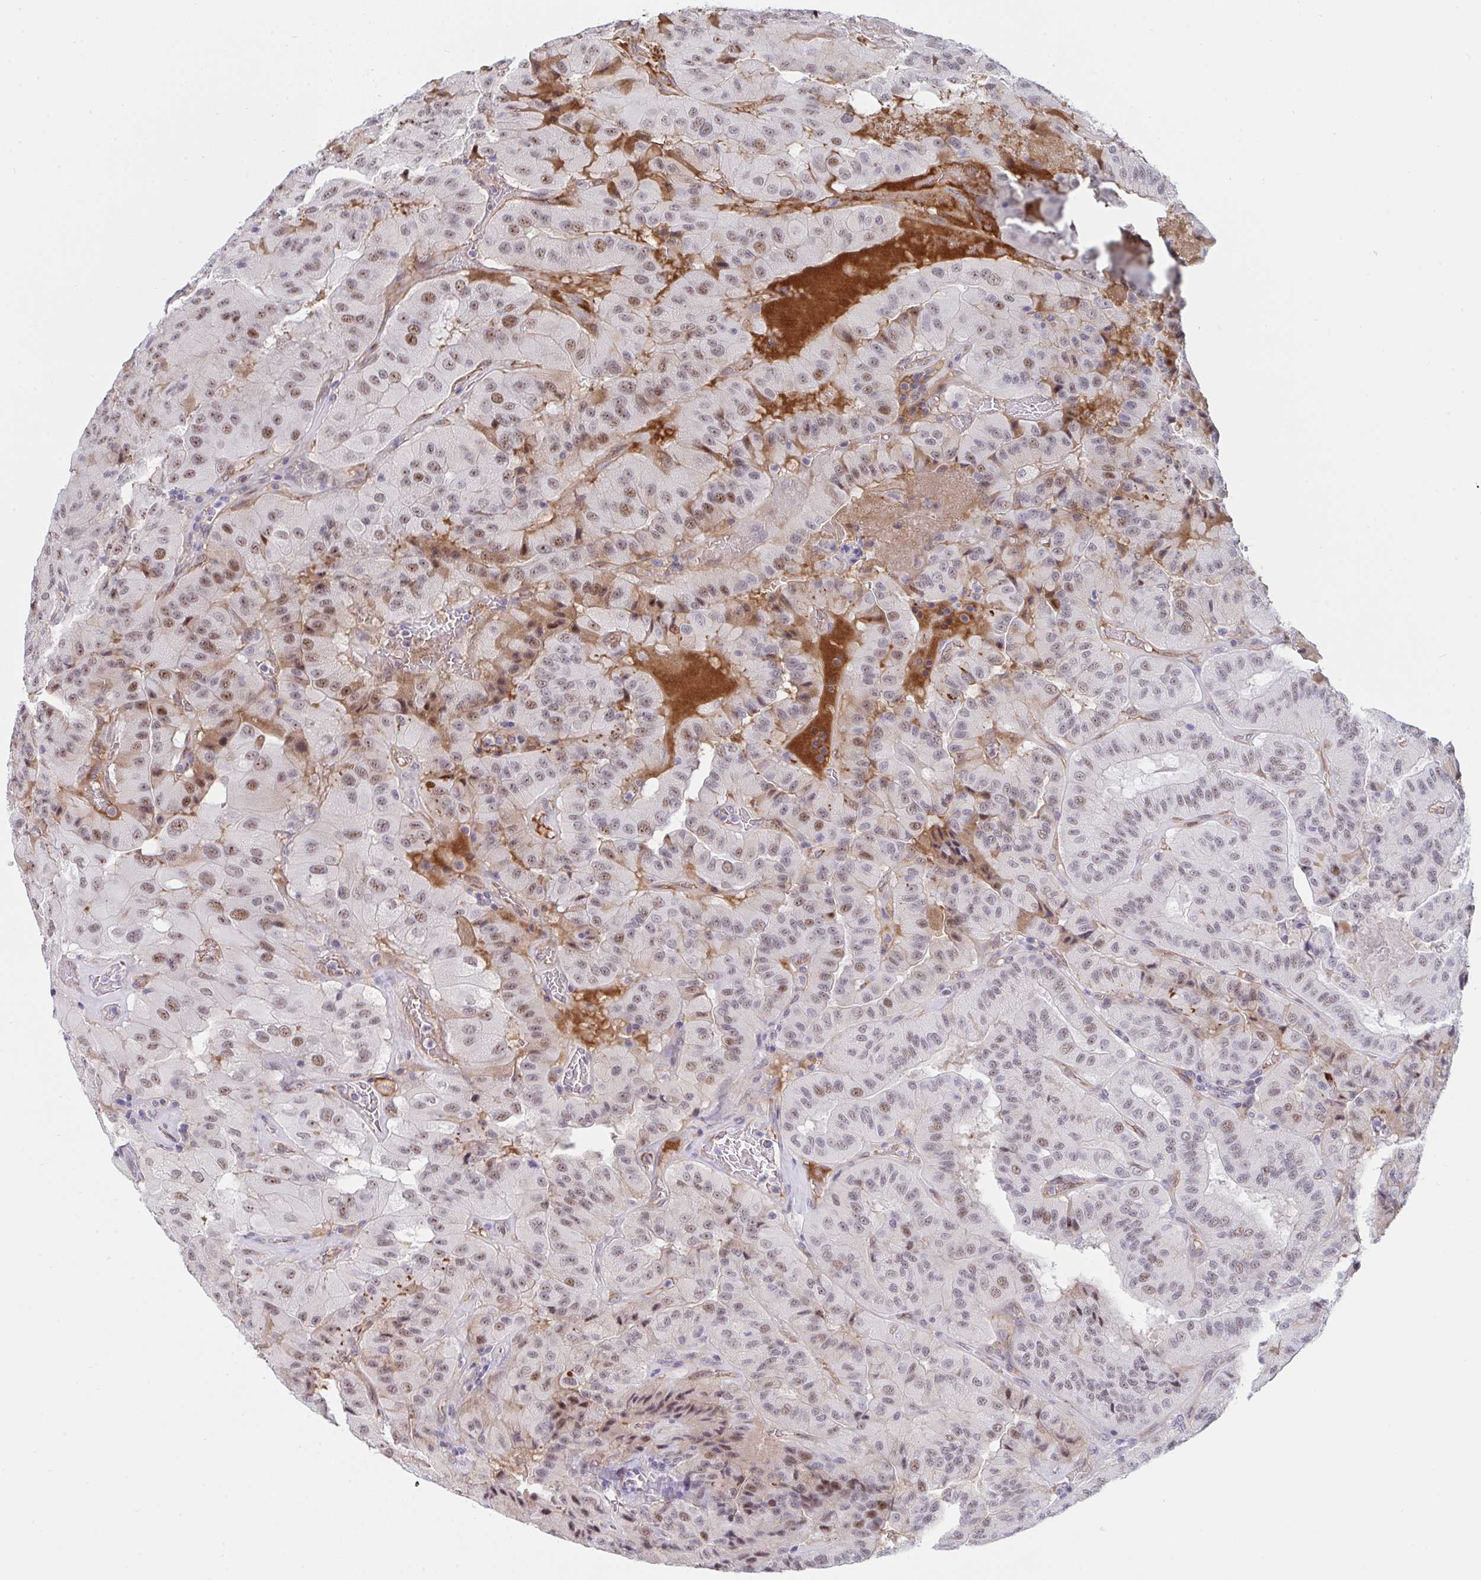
{"staining": {"intensity": "moderate", "quantity": "25%-75%", "location": "nuclear"}, "tissue": "thyroid cancer", "cell_type": "Tumor cells", "image_type": "cancer", "snomed": [{"axis": "morphology", "description": "Normal tissue, NOS"}, {"axis": "morphology", "description": "Papillary adenocarcinoma, NOS"}, {"axis": "topography", "description": "Thyroid gland"}], "caption": "Immunohistochemical staining of thyroid cancer (papillary adenocarcinoma) exhibits medium levels of moderate nuclear protein expression in about 25%-75% of tumor cells.", "gene": "DSCAML1", "patient": {"sex": "female", "age": 59}}